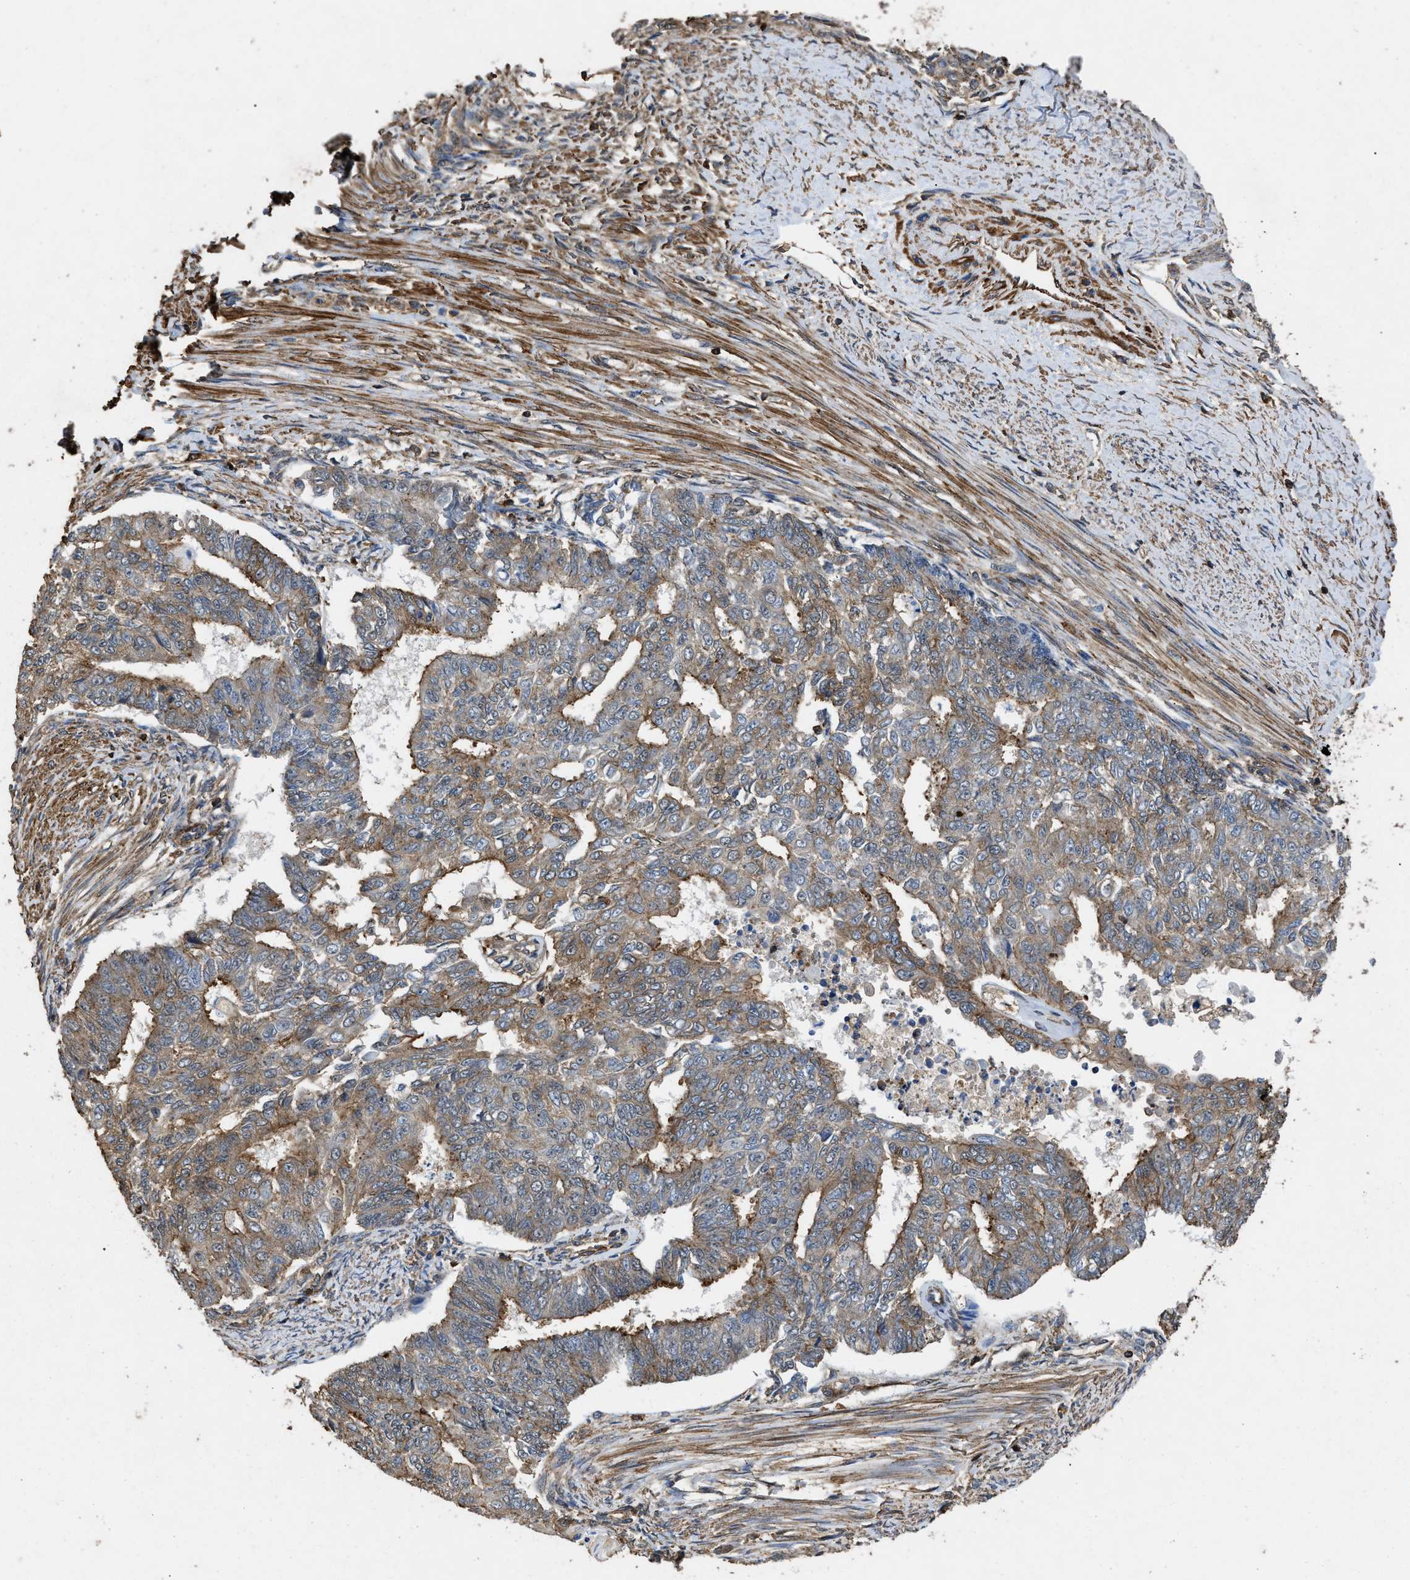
{"staining": {"intensity": "weak", "quantity": ">75%", "location": "cytoplasmic/membranous"}, "tissue": "endometrial cancer", "cell_type": "Tumor cells", "image_type": "cancer", "snomed": [{"axis": "morphology", "description": "Adenocarcinoma, NOS"}, {"axis": "topography", "description": "Endometrium"}], "caption": "DAB immunohistochemical staining of endometrial cancer shows weak cytoplasmic/membranous protein expression in about >75% of tumor cells.", "gene": "LINGO2", "patient": {"sex": "female", "age": 32}}